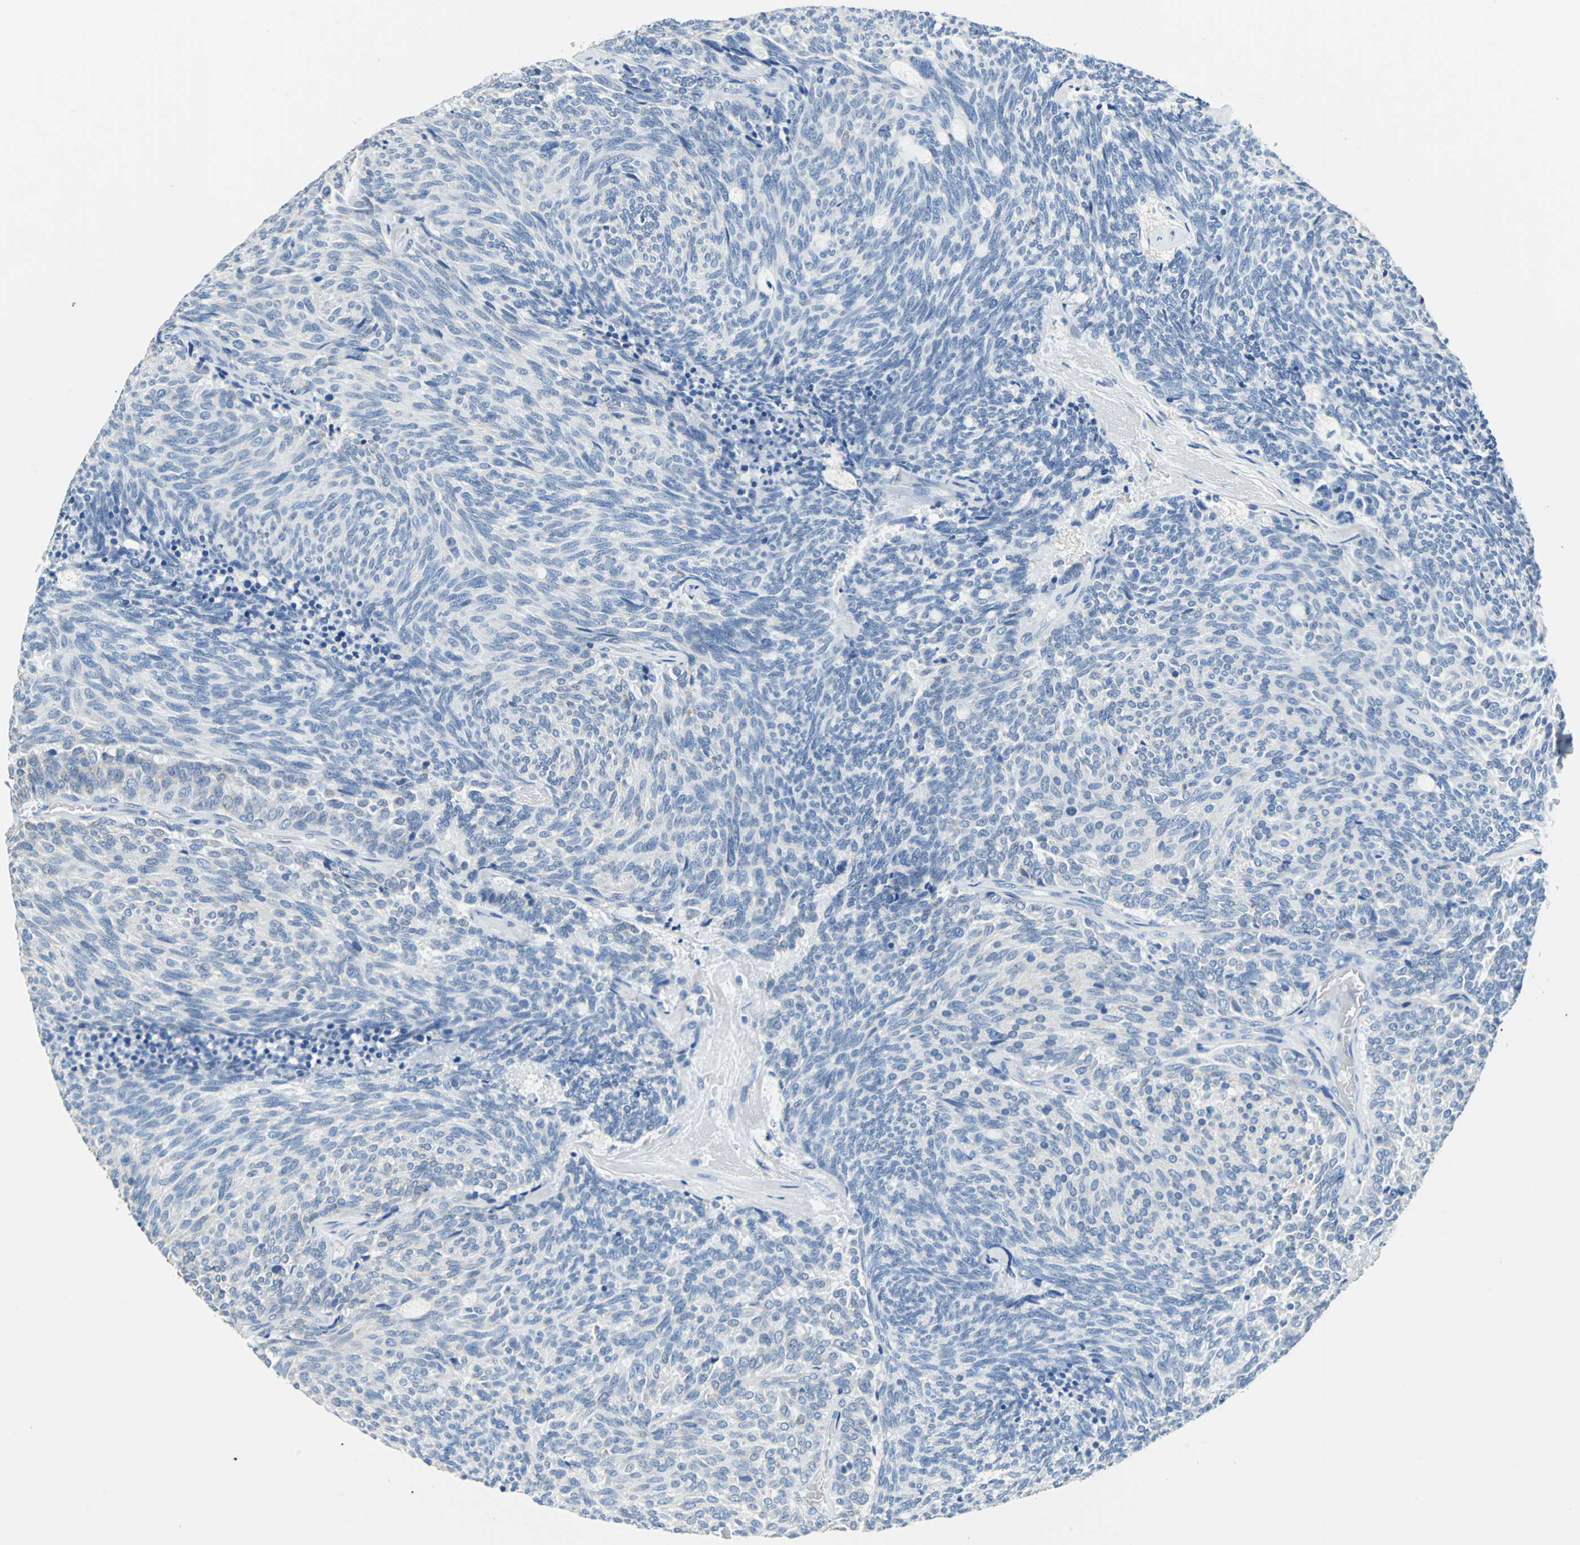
{"staining": {"intensity": "negative", "quantity": "none", "location": "none"}, "tissue": "carcinoid", "cell_type": "Tumor cells", "image_type": "cancer", "snomed": [{"axis": "morphology", "description": "Carcinoid, malignant, NOS"}, {"axis": "topography", "description": "Pancreas"}], "caption": "Micrograph shows no significant protein positivity in tumor cells of carcinoid. (DAB IHC visualized using brightfield microscopy, high magnification).", "gene": "TEX264", "patient": {"sex": "female", "age": 54}}